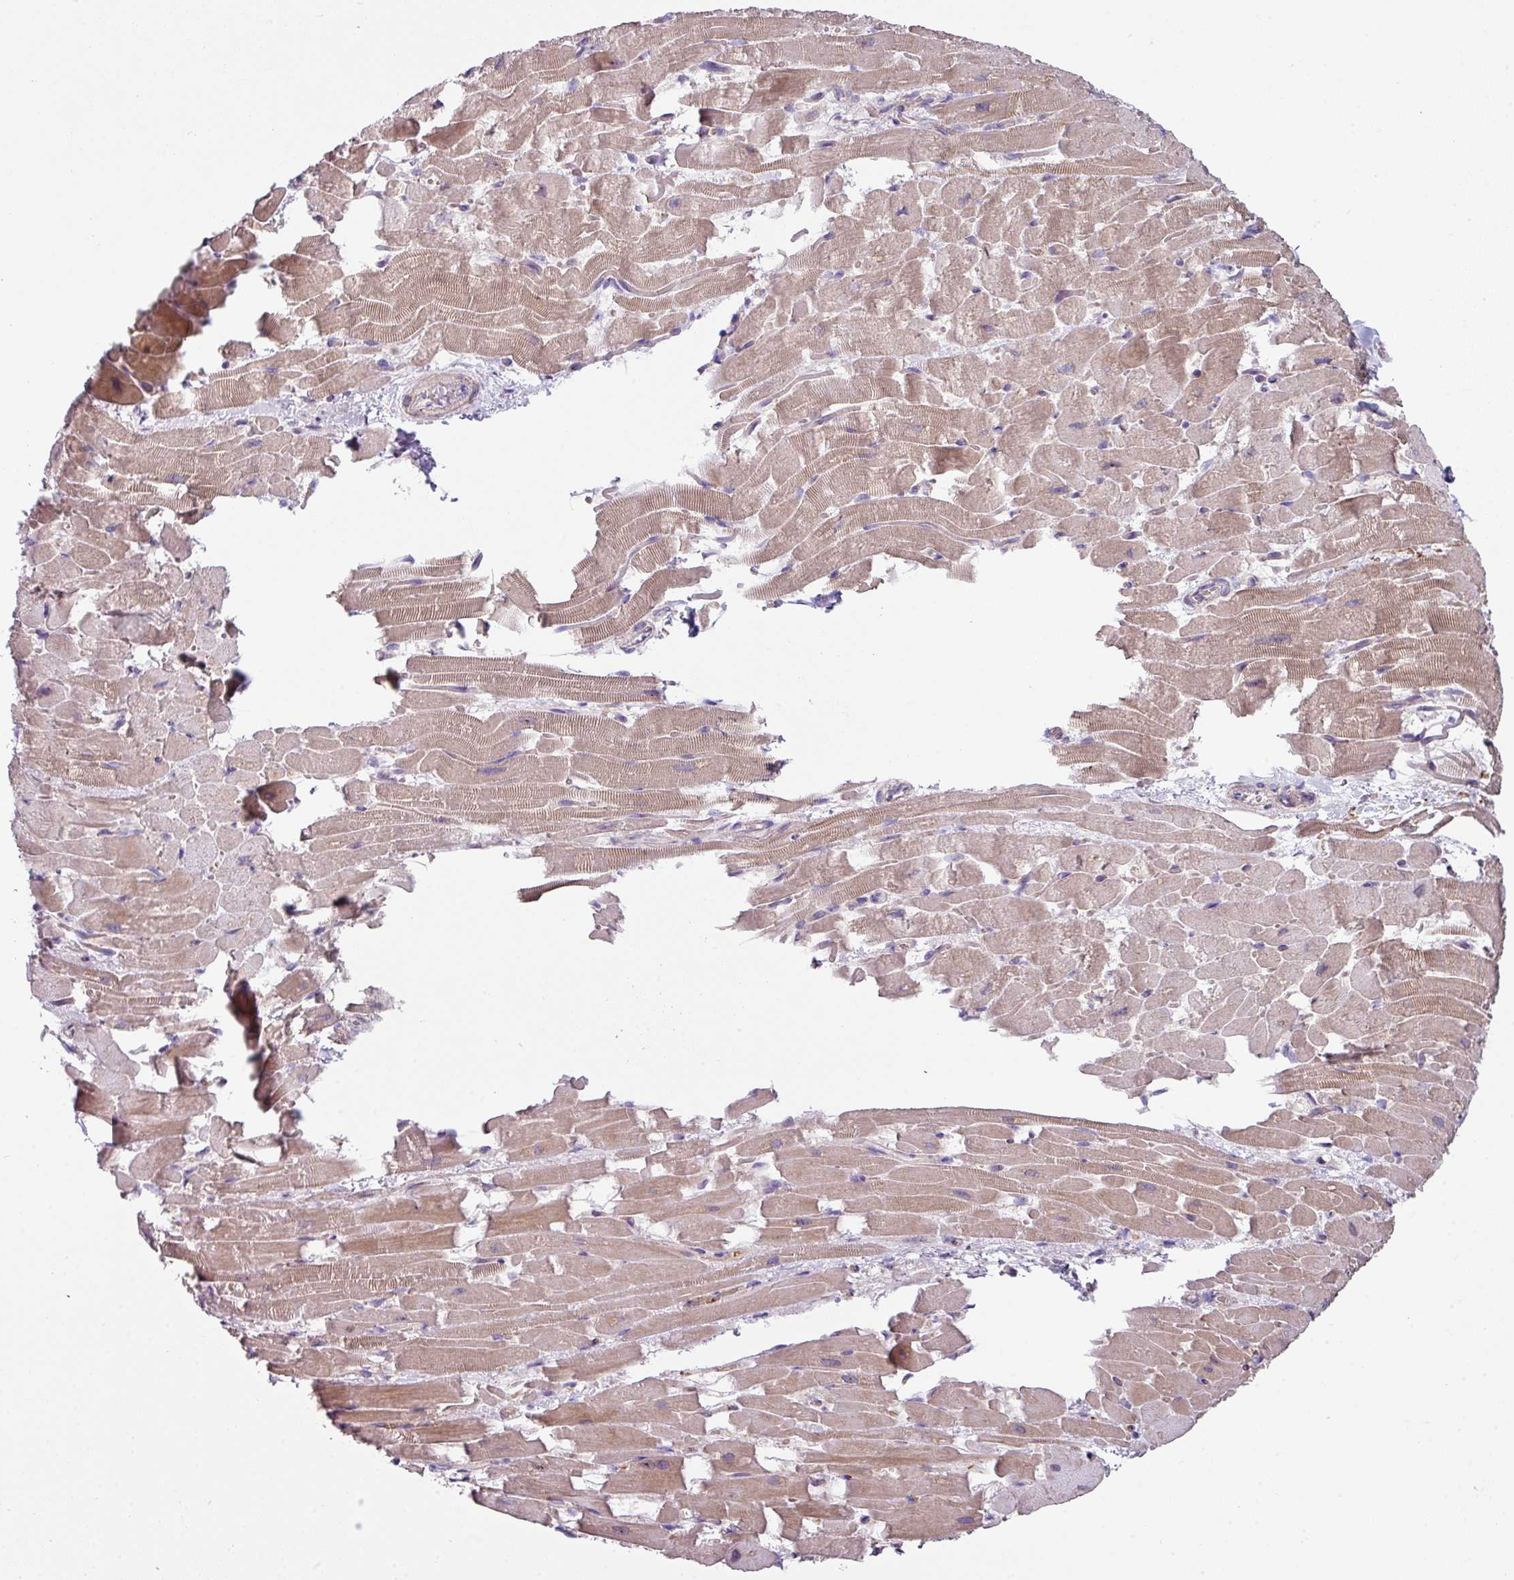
{"staining": {"intensity": "moderate", "quantity": ">75%", "location": "cytoplasmic/membranous"}, "tissue": "heart muscle", "cell_type": "Cardiomyocytes", "image_type": "normal", "snomed": [{"axis": "morphology", "description": "Normal tissue, NOS"}, {"axis": "topography", "description": "Heart"}], "caption": "There is medium levels of moderate cytoplasmic/membranous expression in cardiomyocytes of benign heart muscle, as demonstrated by immunohistochemical staining (brown color).", "gene": "LRRC9", "patient": {"sex": "male", "age": 37}}